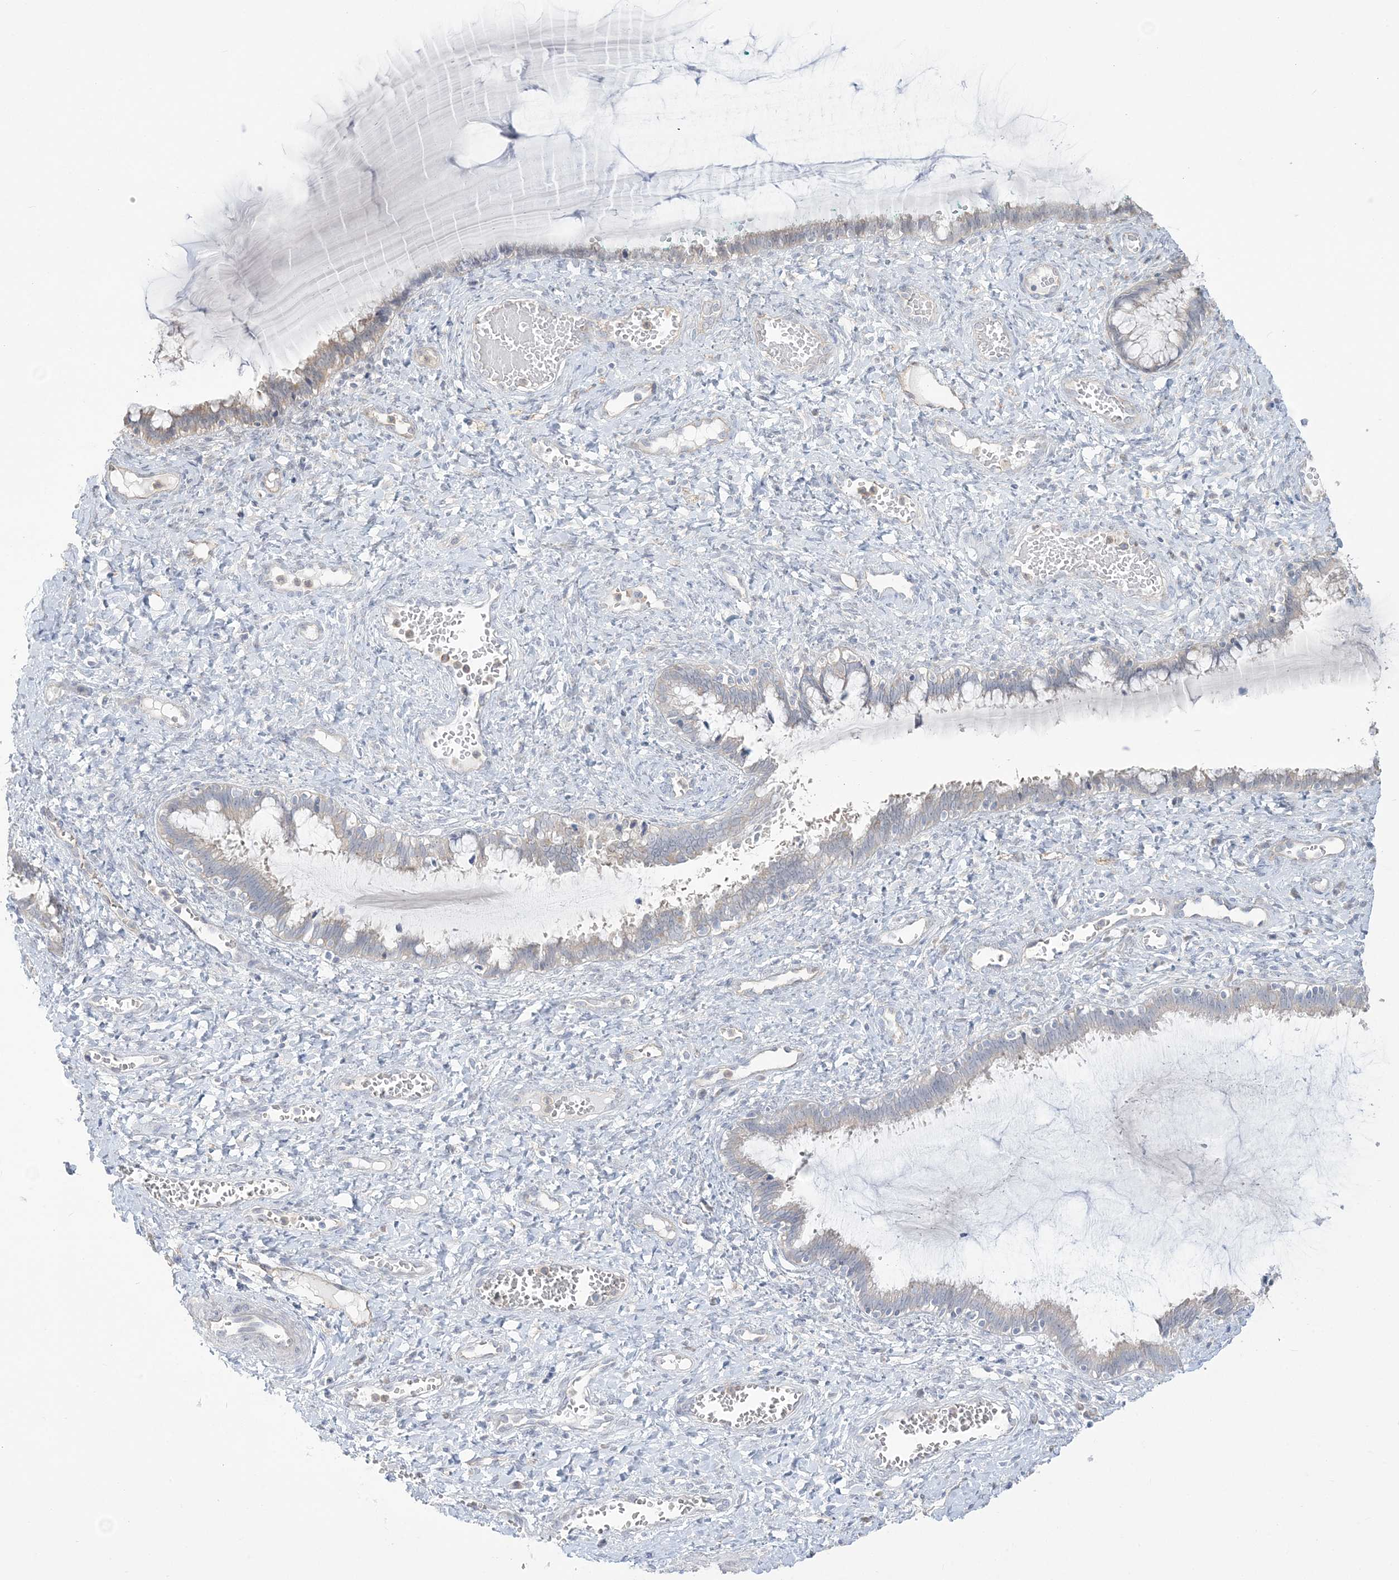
{"staining": {"intensity": "negative", "quantity": "none", "location": "none"}, "tissue": "cervix", "cell_type": "Glandular cells", "image_type": "normal", "snomed": [{"axis": "morphology", "description": "Normal tissue, NOS"}, {"axis": "morphology", "description": "Adenocarcinoma, NOS"}, {"axis": "topography", "description": "Cervix"}], "caption": "DAB immunohistochemical staining of unremarkable human cervix reveals no significant expression in glandular cells. Nuclei are stained in blue.", "gene": "FARSB", "patient": {"sex": "female", "age": 29}}